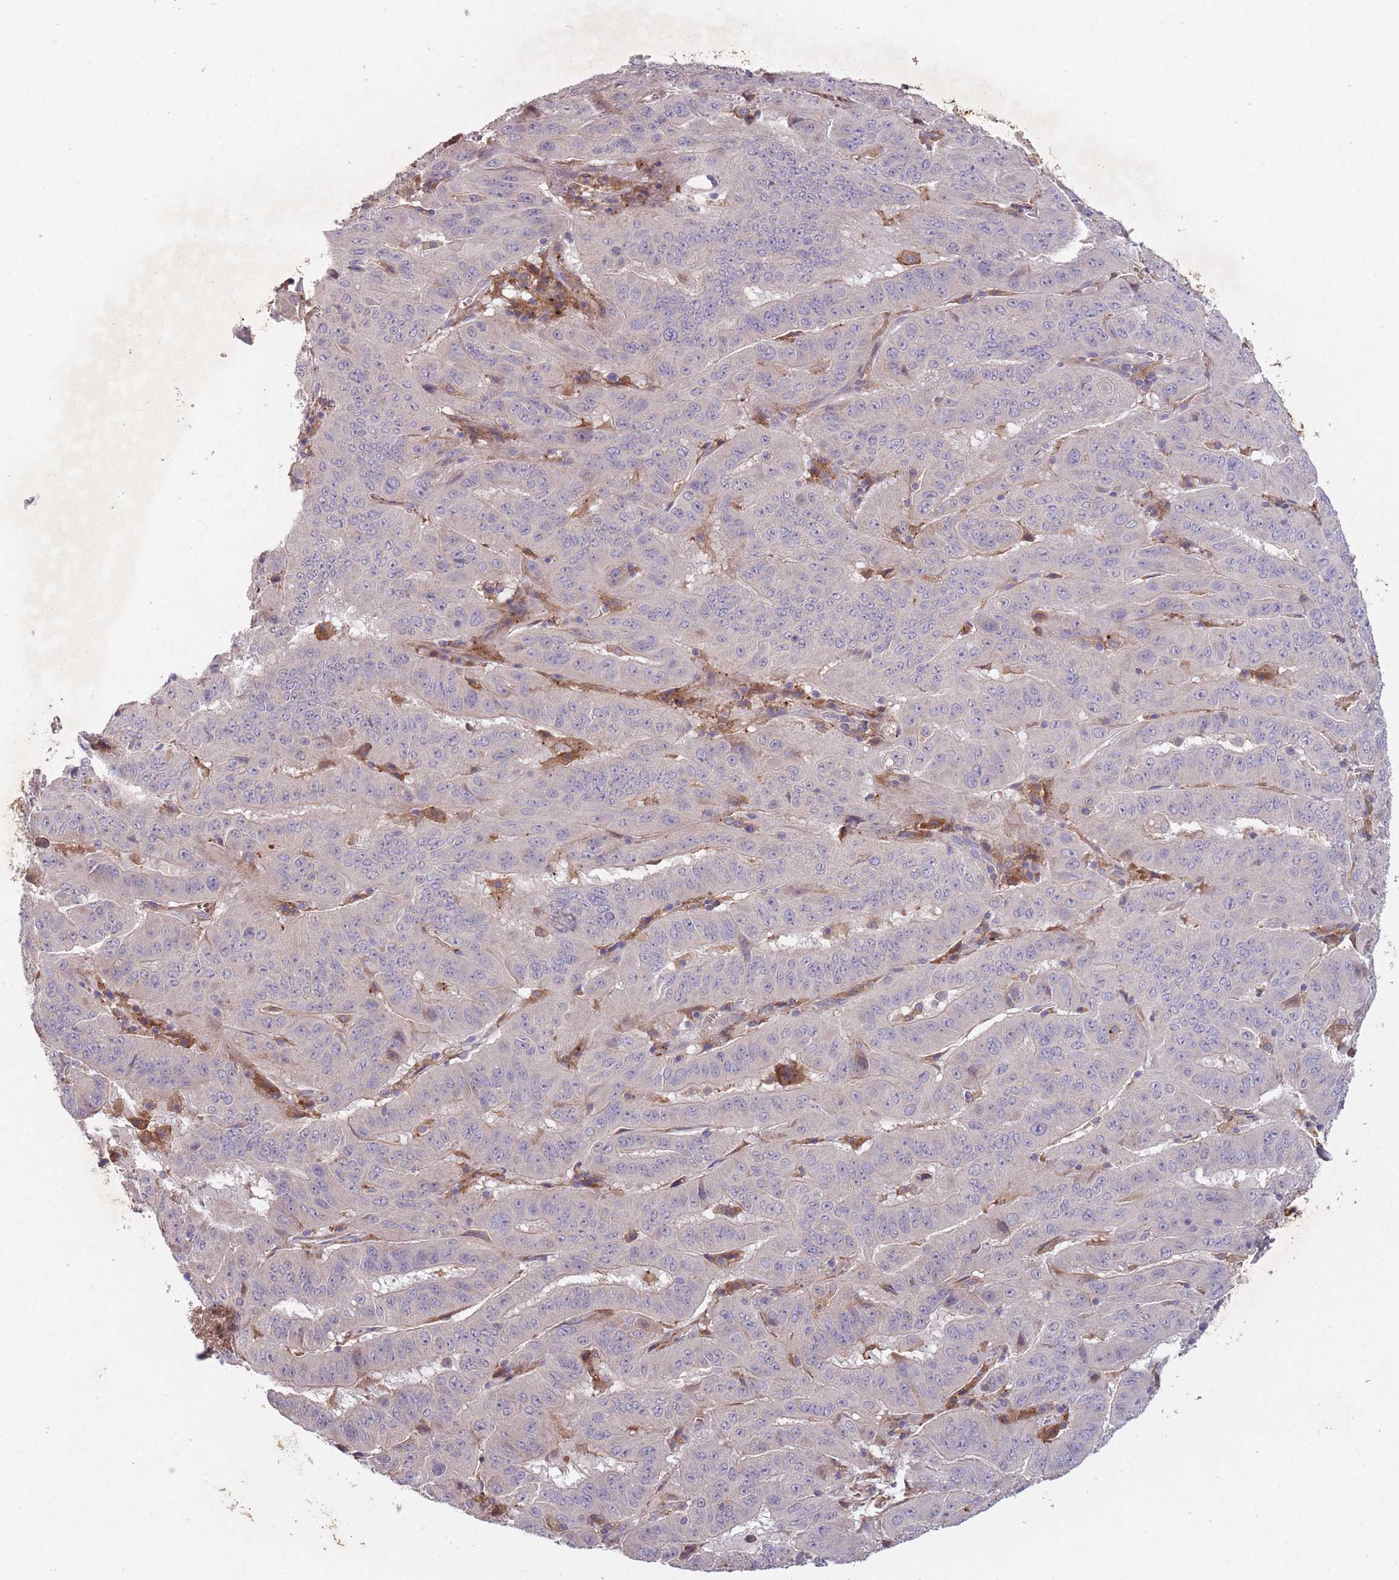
{"staining": {"intensity": "negative", "quantity": "none", "location": "none"}, "tissue": "pancreatic cancer", "cell_type": "Tumor cells", "image_type": "cancer", "snomed": [{"axis": "morphology", "description": "Adenocarcinoma, NOS"}, {"axis": "topography", "description": "Pancreas"}], "caption": "Immunohistochemistry image of neoplastic tissue: human pancreatic adenocarcinoma stained with DAB (3,3'-diaminobenzidine) demonstrates no significant protein positivity in tumor cells. (Brightfield microscopy of DAB IHC at high magnification).", "gene": "OR2V2", "patient": {"sex": "male", "age": 63}}